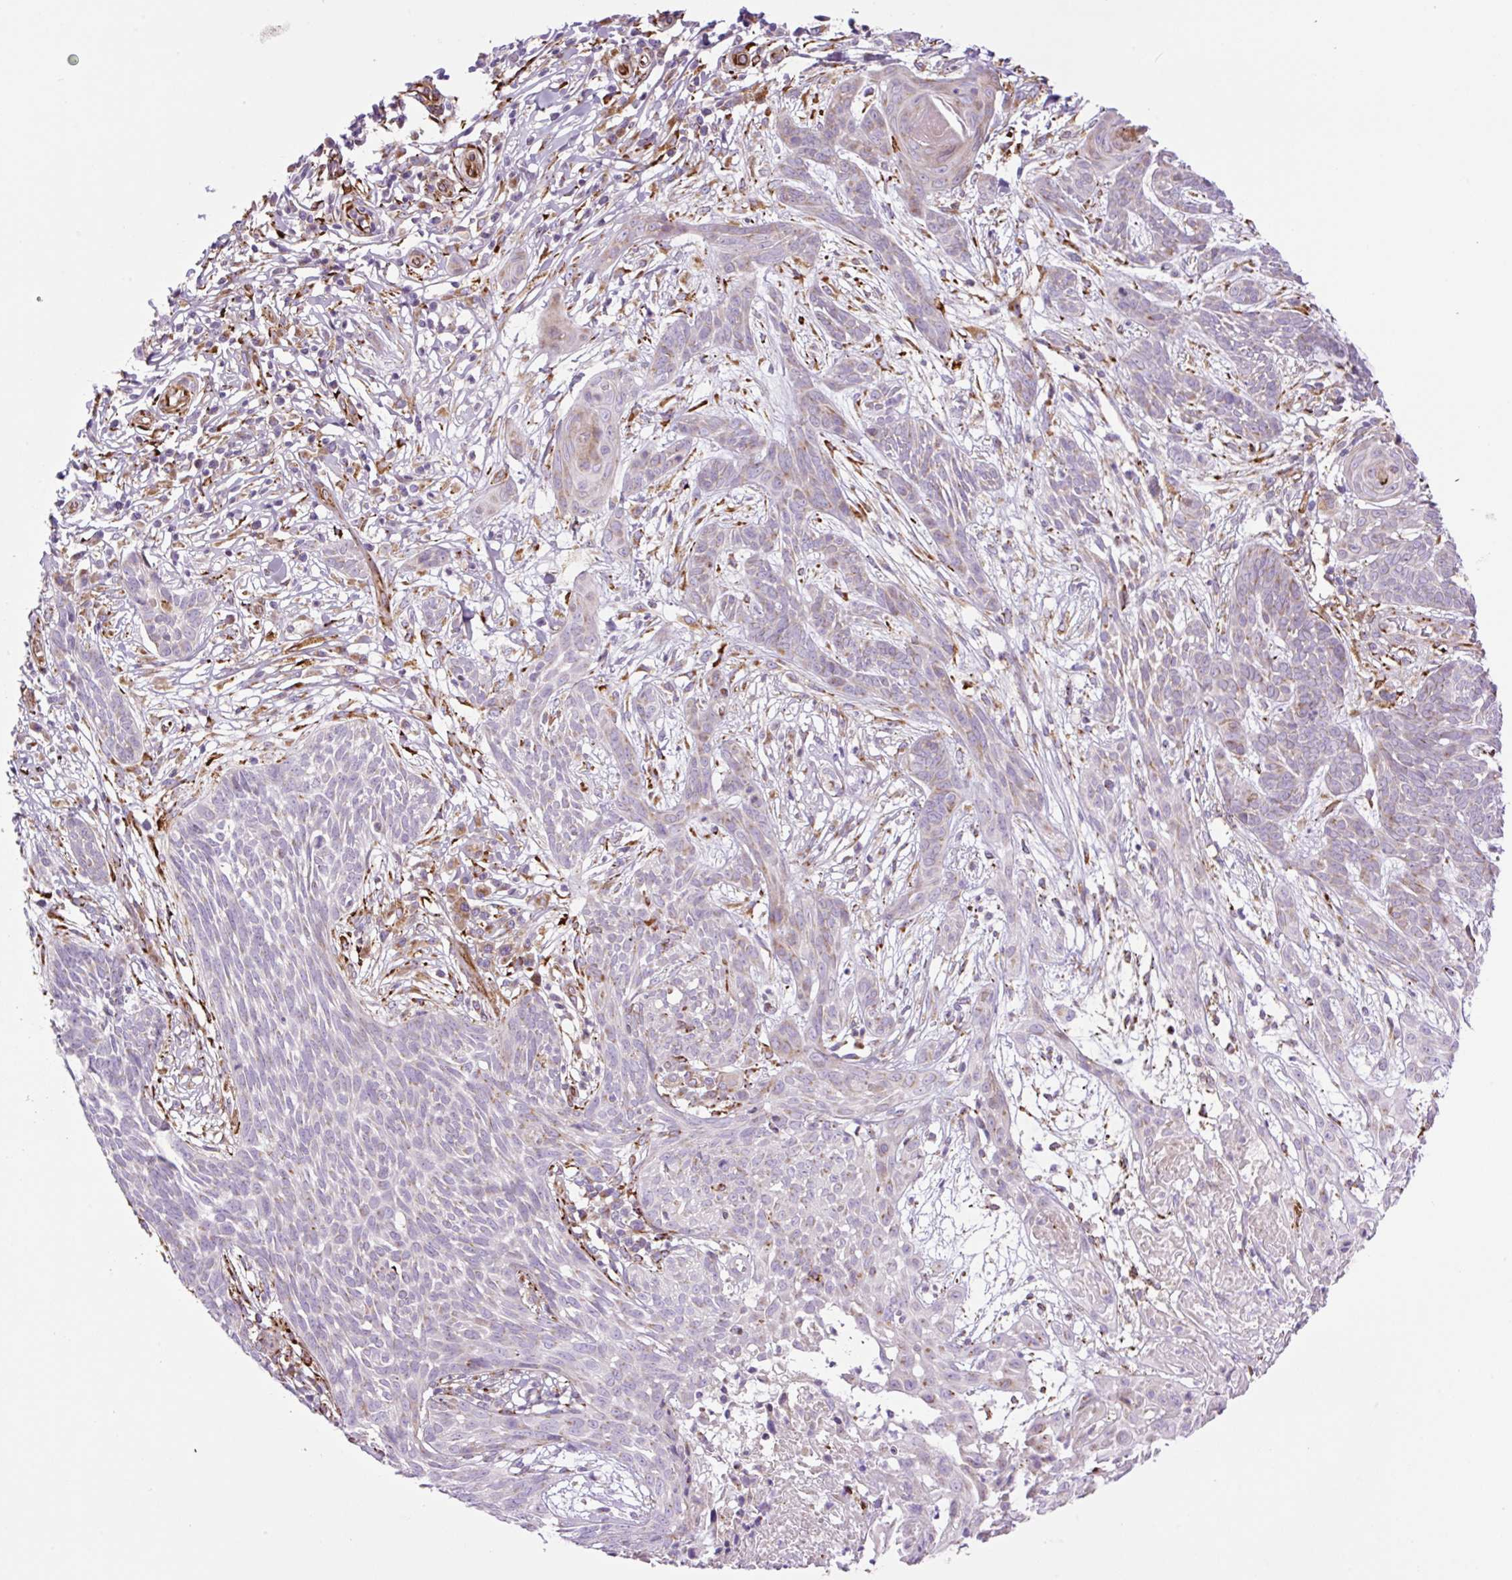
{"staining": {"intensity": "negative", "quantity": "none", "location": "none"}, "tissue": "skin cancer", "cell_type": "Tumor cells", "image_type": "cancer", "snomed": [{"axis": "morphology", "description": "Basal cell carcinoma"}, {"axis": "topography", "description": "Skin"}, {"axis": "topography", "description": "Skin, foot"}], "caption": "The IHC photomicrograph has no significant expression in tumor cells of basal cell carcinoma (skin) tissue.", "gene": "RAB30", "patient": {"sex": "female", "age": 86}}